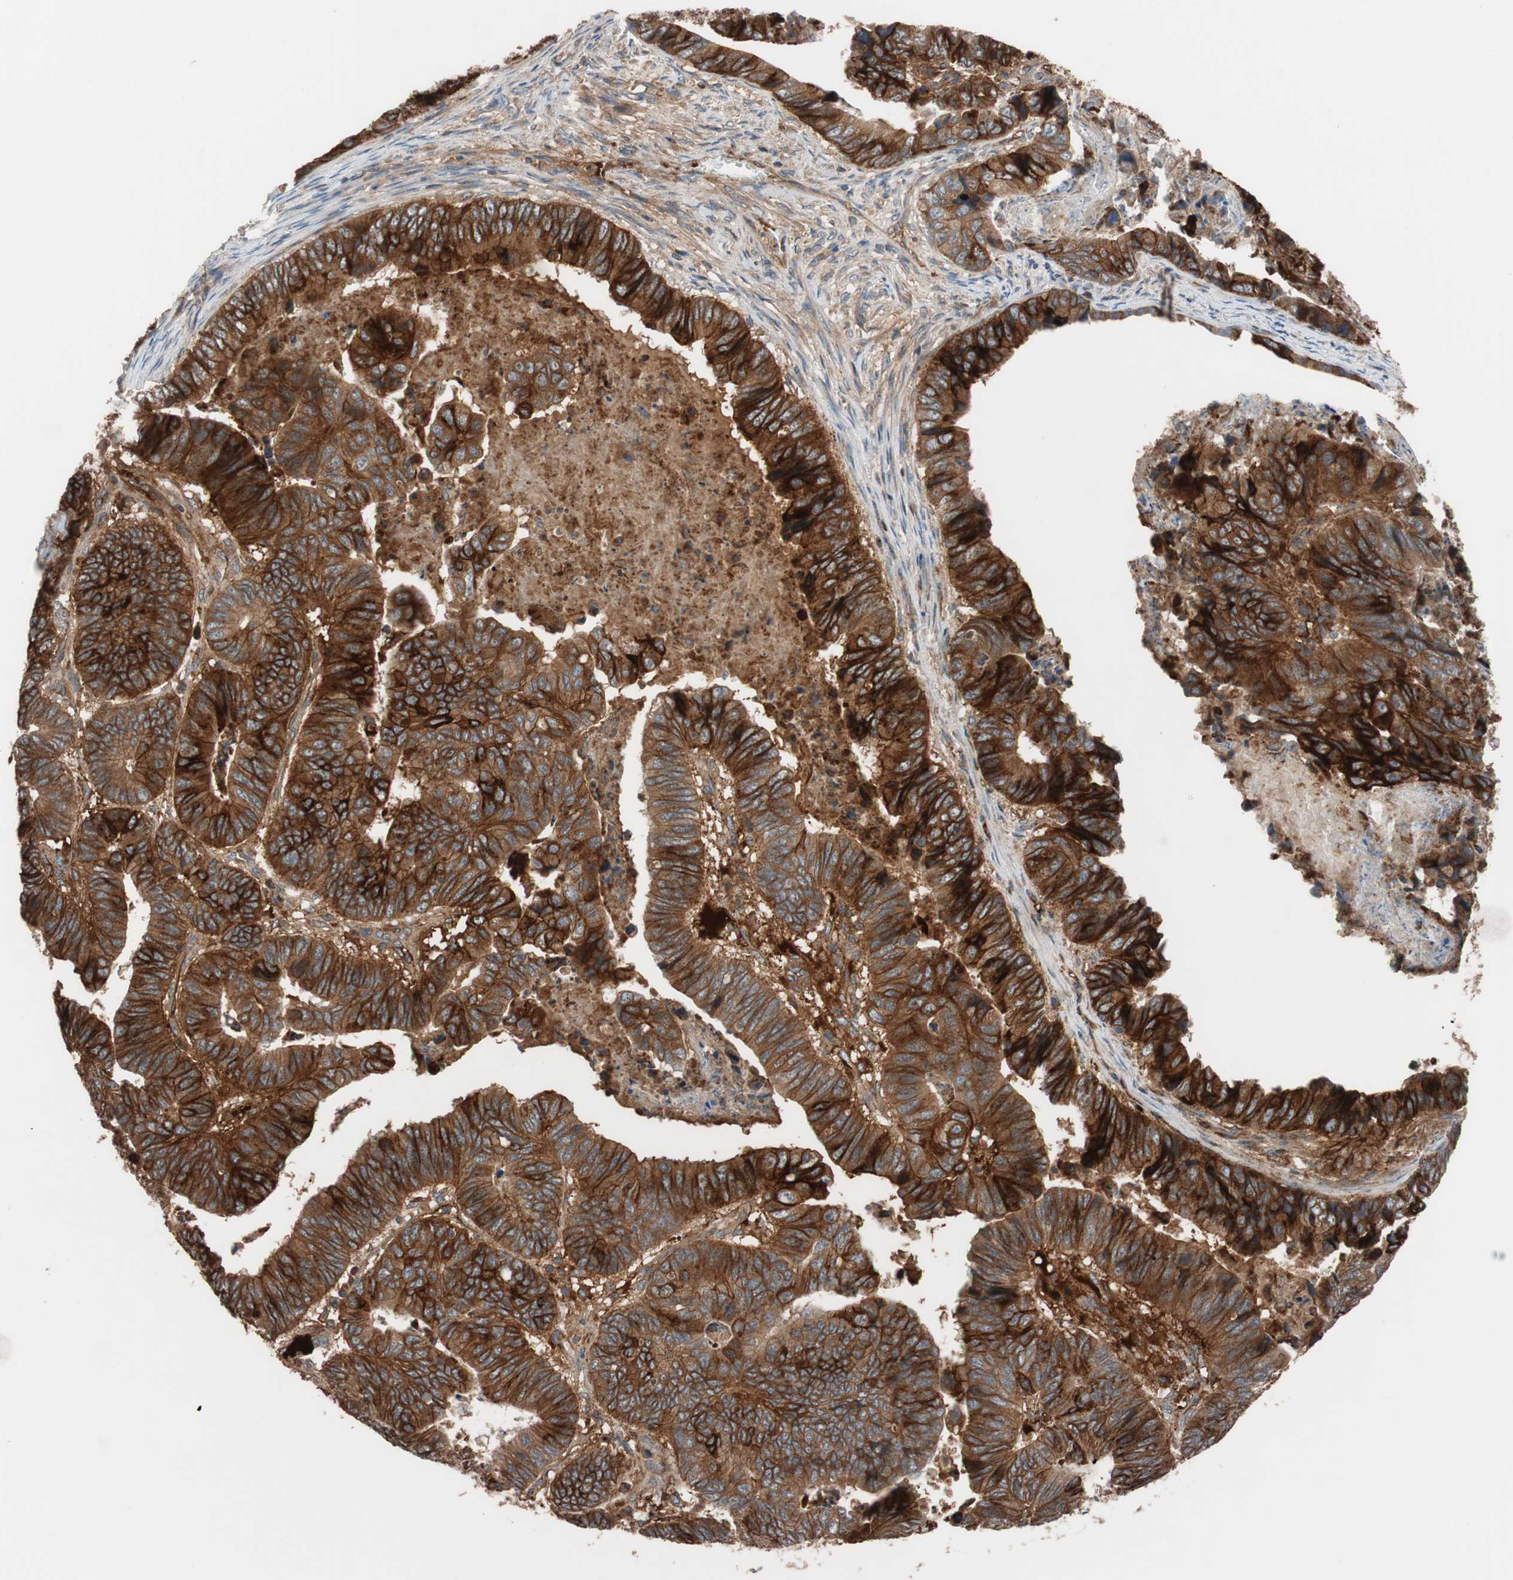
{"staining": {"intensity": "strong", "quantity": ">75%", "location": "cytoplasmic/membranous"}, "tissue": "stomach cancer", "cell_type": "Tumor cells", "image_type": "cancer", "snomed": [{"axis": "morphology", "description": "Adenocarcinoma, NOS"}, {"axis": "topography", "description": "Stomach, lower"}], "caption": "A photomicrograph of human stomach cancer stained for a protein demonstrates strong cytoplasmic/membranous brown staining in tumor cells. (IHC, brightfield microscopy, high magnification).", "gene": "SDC4", "patient": {"sex": "male", "age": 77}}